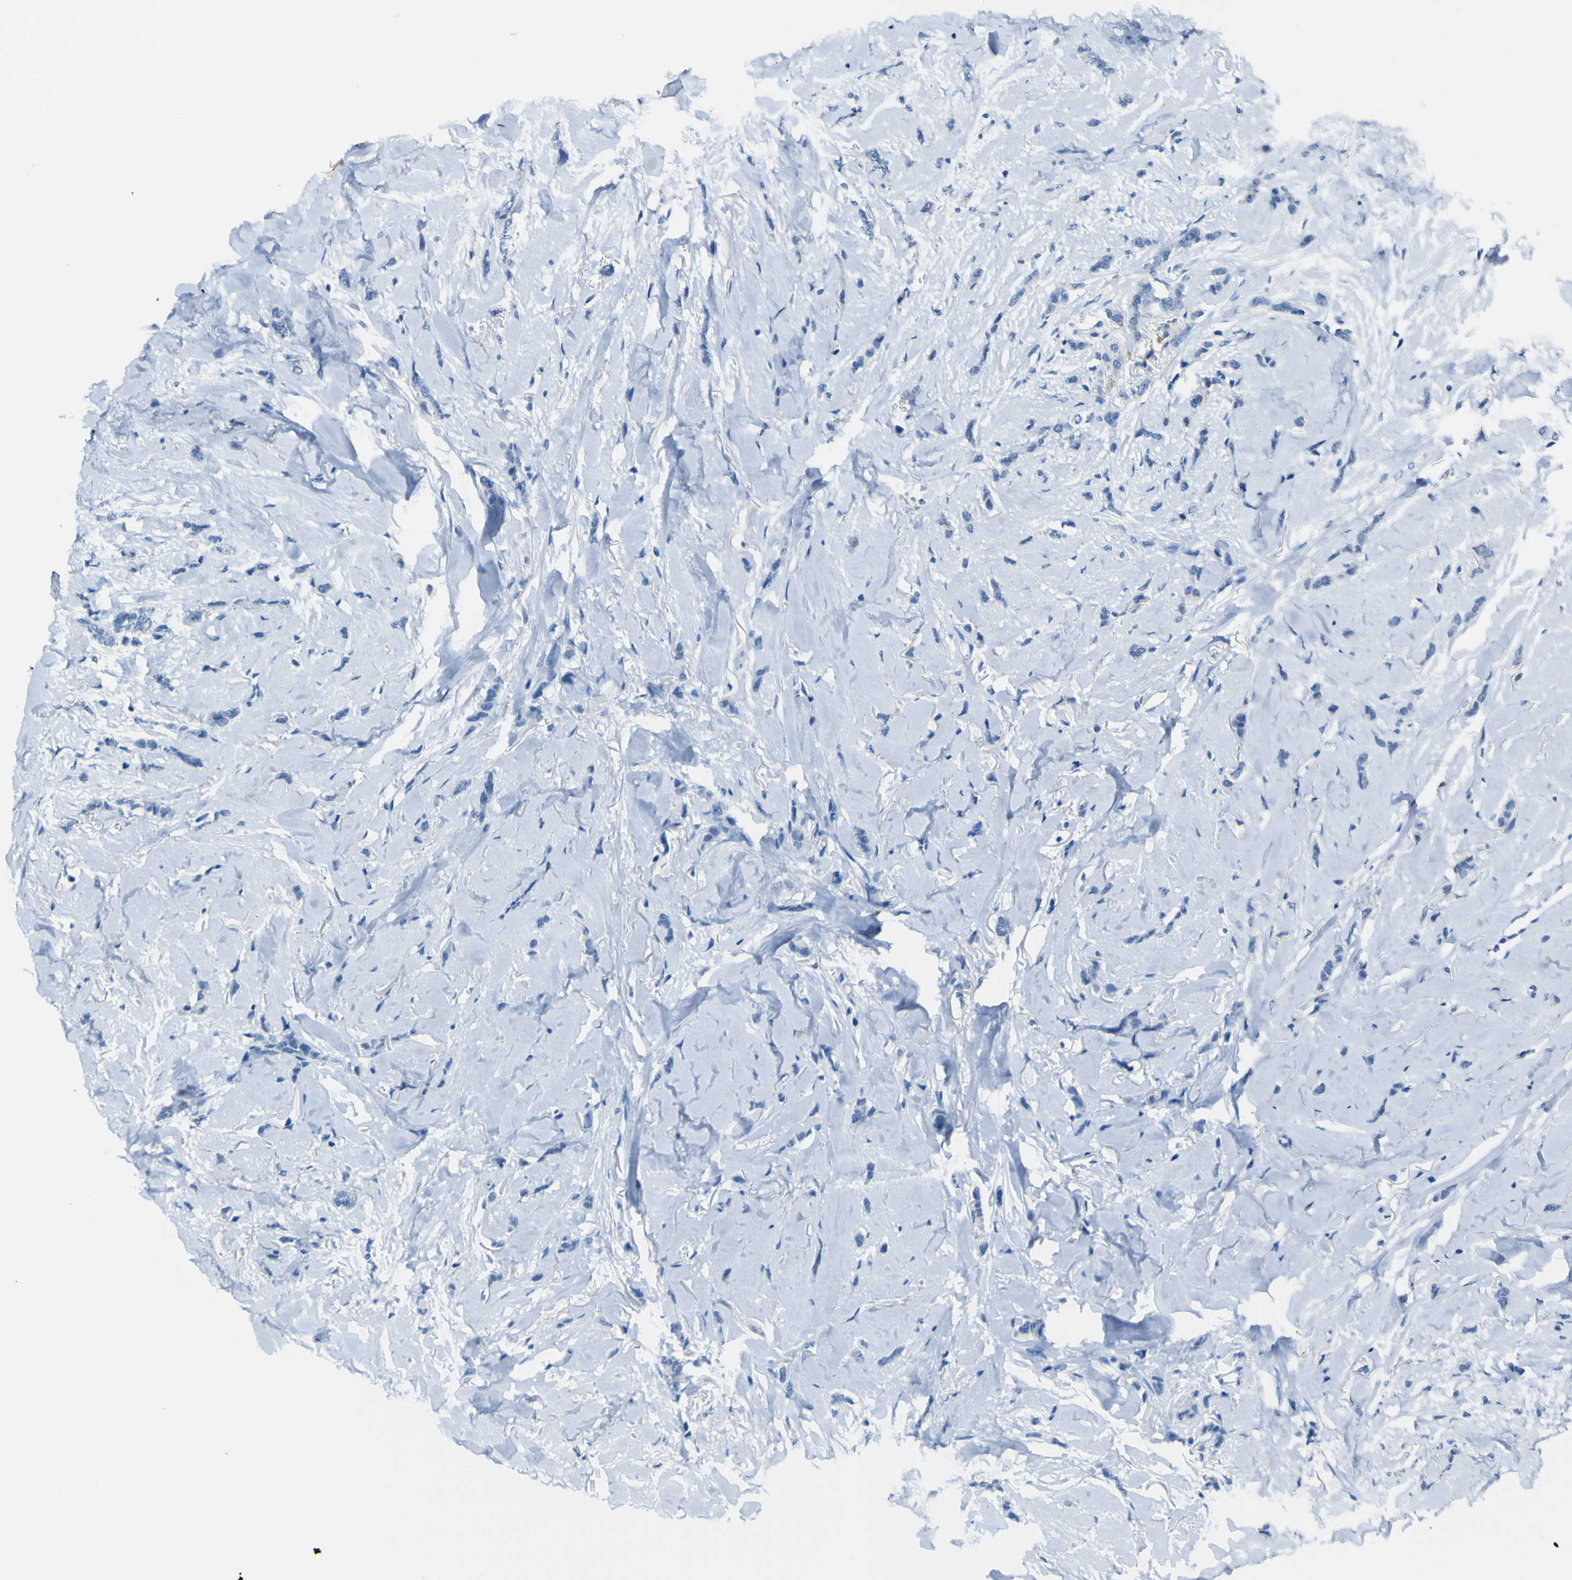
{"staining": {"intensity": "negative", "quantity": "none", "location": "none"}, "tissue": "breast cancer", "cell_type": "Tumor cells", "image_type": "cancer", "snomed": [{"axis": "morphology", "description": "Lobular carcinoma"}, {"axis": "topography", "description": "Skin"}, {"axis": "topography", "description": "Breast"}], "caption": "There is no significant positivity in tumor cells of lobular carcinoma (breast).", "gene": "PHKG1", "patient": {"sex": "female", "age": 46}}